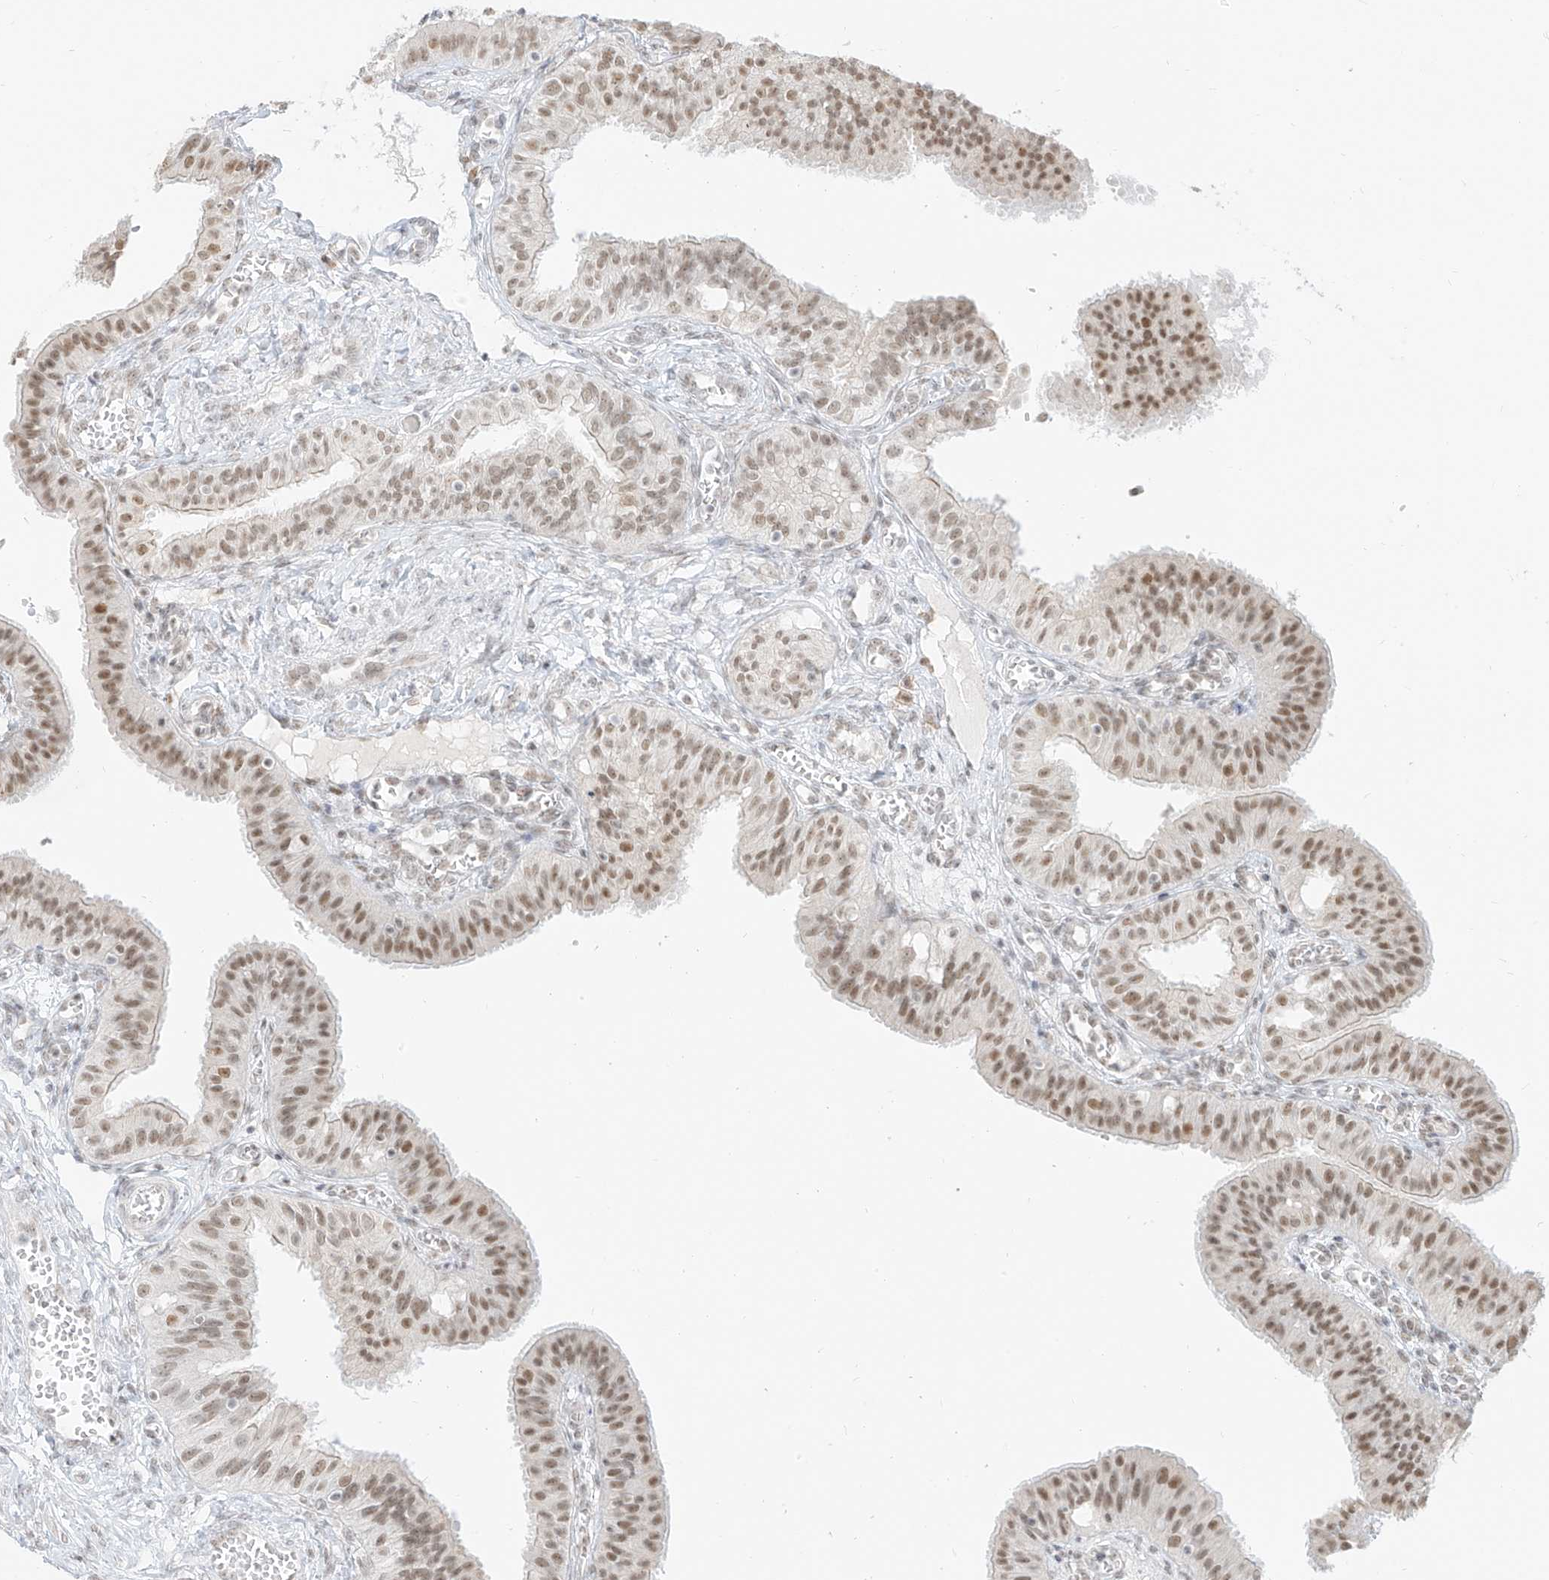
{"staining": {"intensity": "moderate", "quantity": "25%-75%", "location": "nuclear"}, "tissue": "fallopian tube", "cell_type": "Glandular cells", "image_type": "normal", "snomed": [{"axis": "morphology", "description": "Normal tissue, NOS"}, {"axis": "topography", "description": "Fallopian tube"}, {"axis": "topography", "description": "Ovary"}], "caption": "Immunohistochemistry photomicrograph of unremarkable fallopian tube stained for a protein (brown), which shows medium levels of moderate nuclear positivity in about 25%-75% of glandular cells.", "gene": "SUPT5H", "patient": {"sex": "female", "age": 42}}